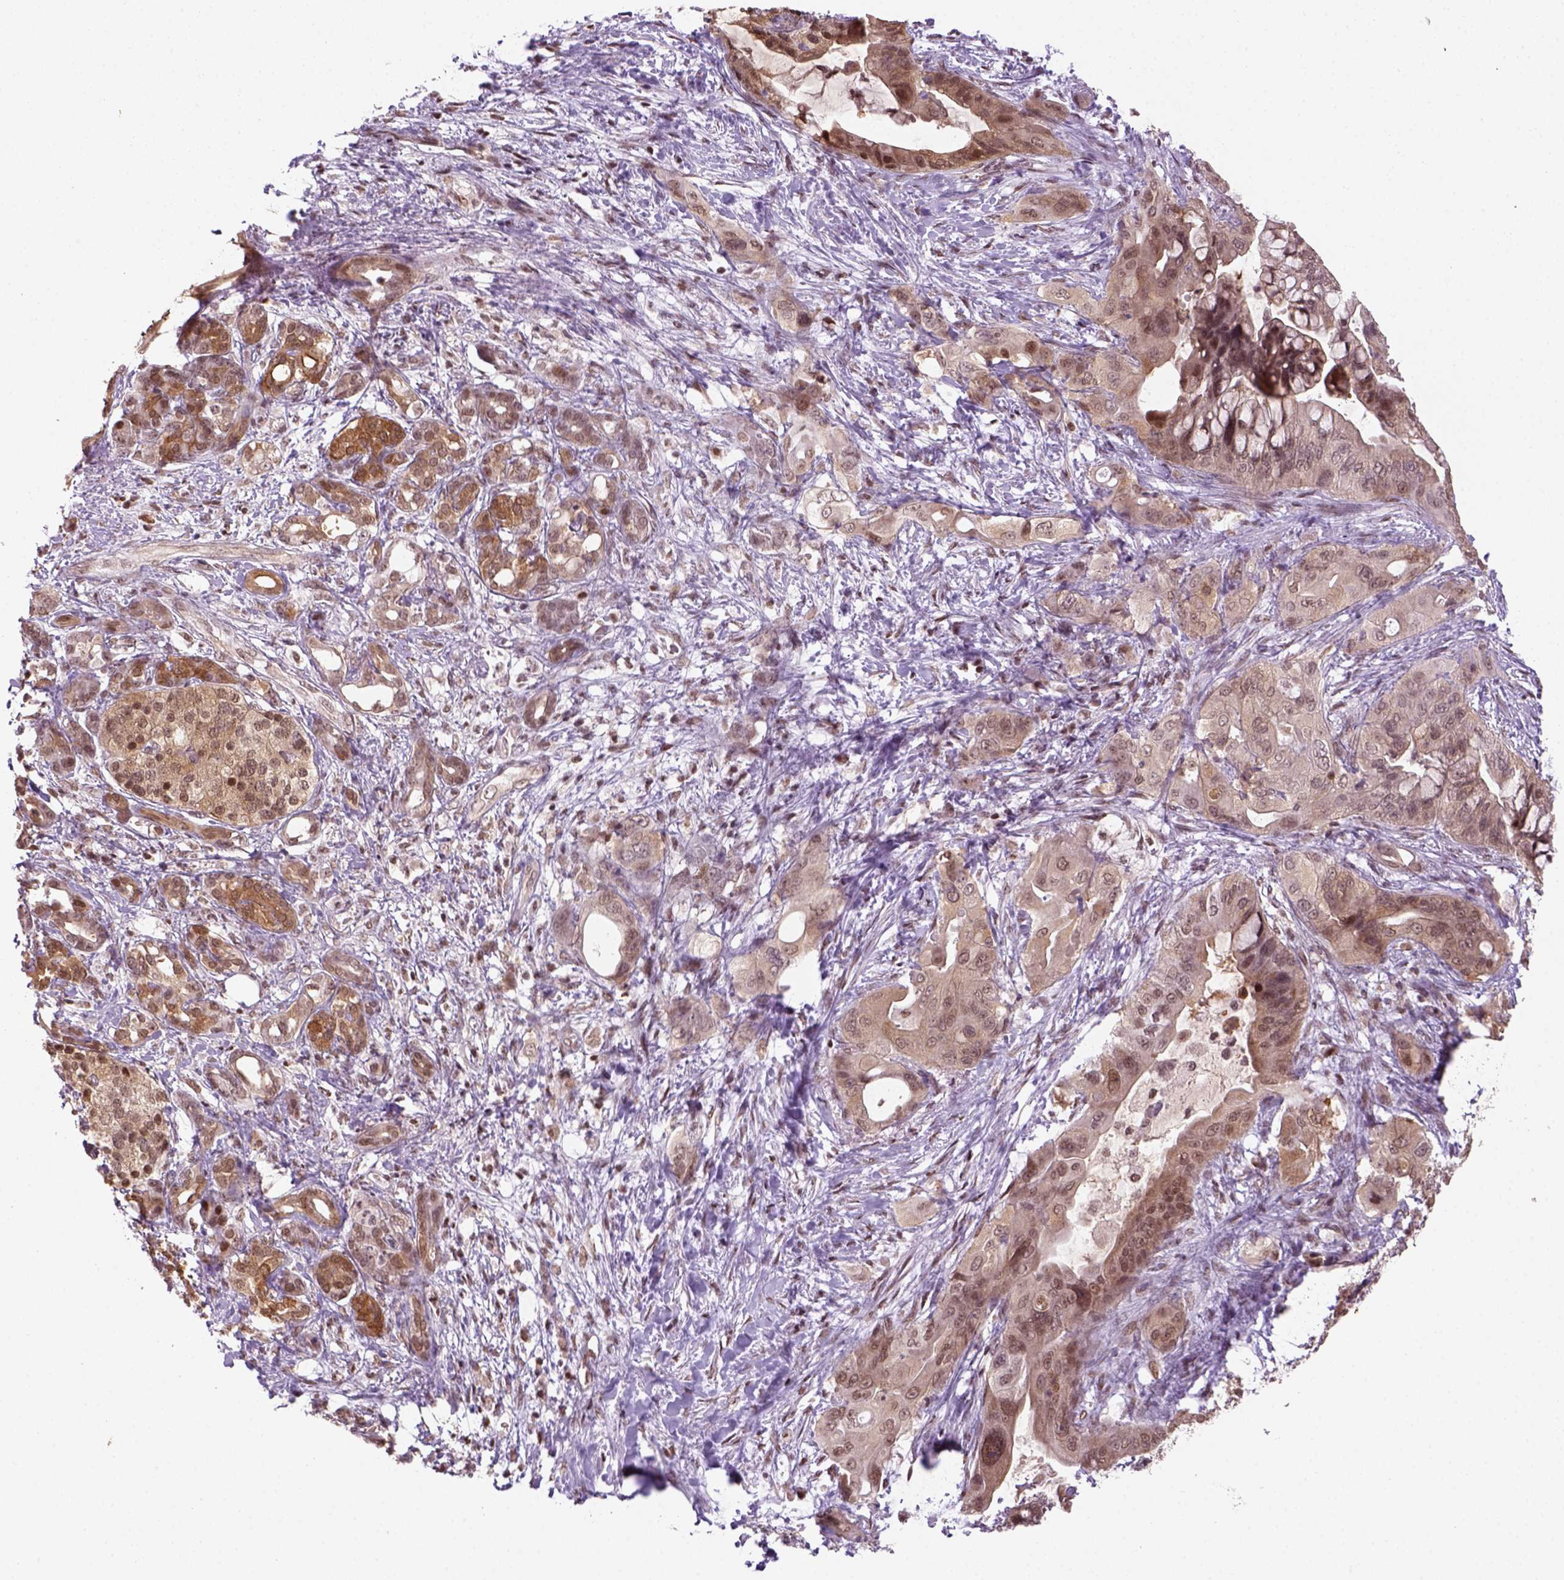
{"staining": {"intensity": "moderate", "quantity": ">75%", "location": "cytoplasmic/membranous,nuclear"}, "tissue": "pancreatic cancer", "cell_type": "Tumor cells", "image_type": "cancer", "snomed": [{"axis": "morphology", "description": "Adenocarcinoma, NOS"}, {"axis": "topography", "description": "Pancreas"}], "caption": "Pancreatic adenocarcinoma was stained to show a protein in brown. There is medium levels of moderate cytoplasmic/membranous and nuclear positivity in about >75% of tumor cells.", "gene": "GOT1", "patient": {"sex": "male", "age": 71}}